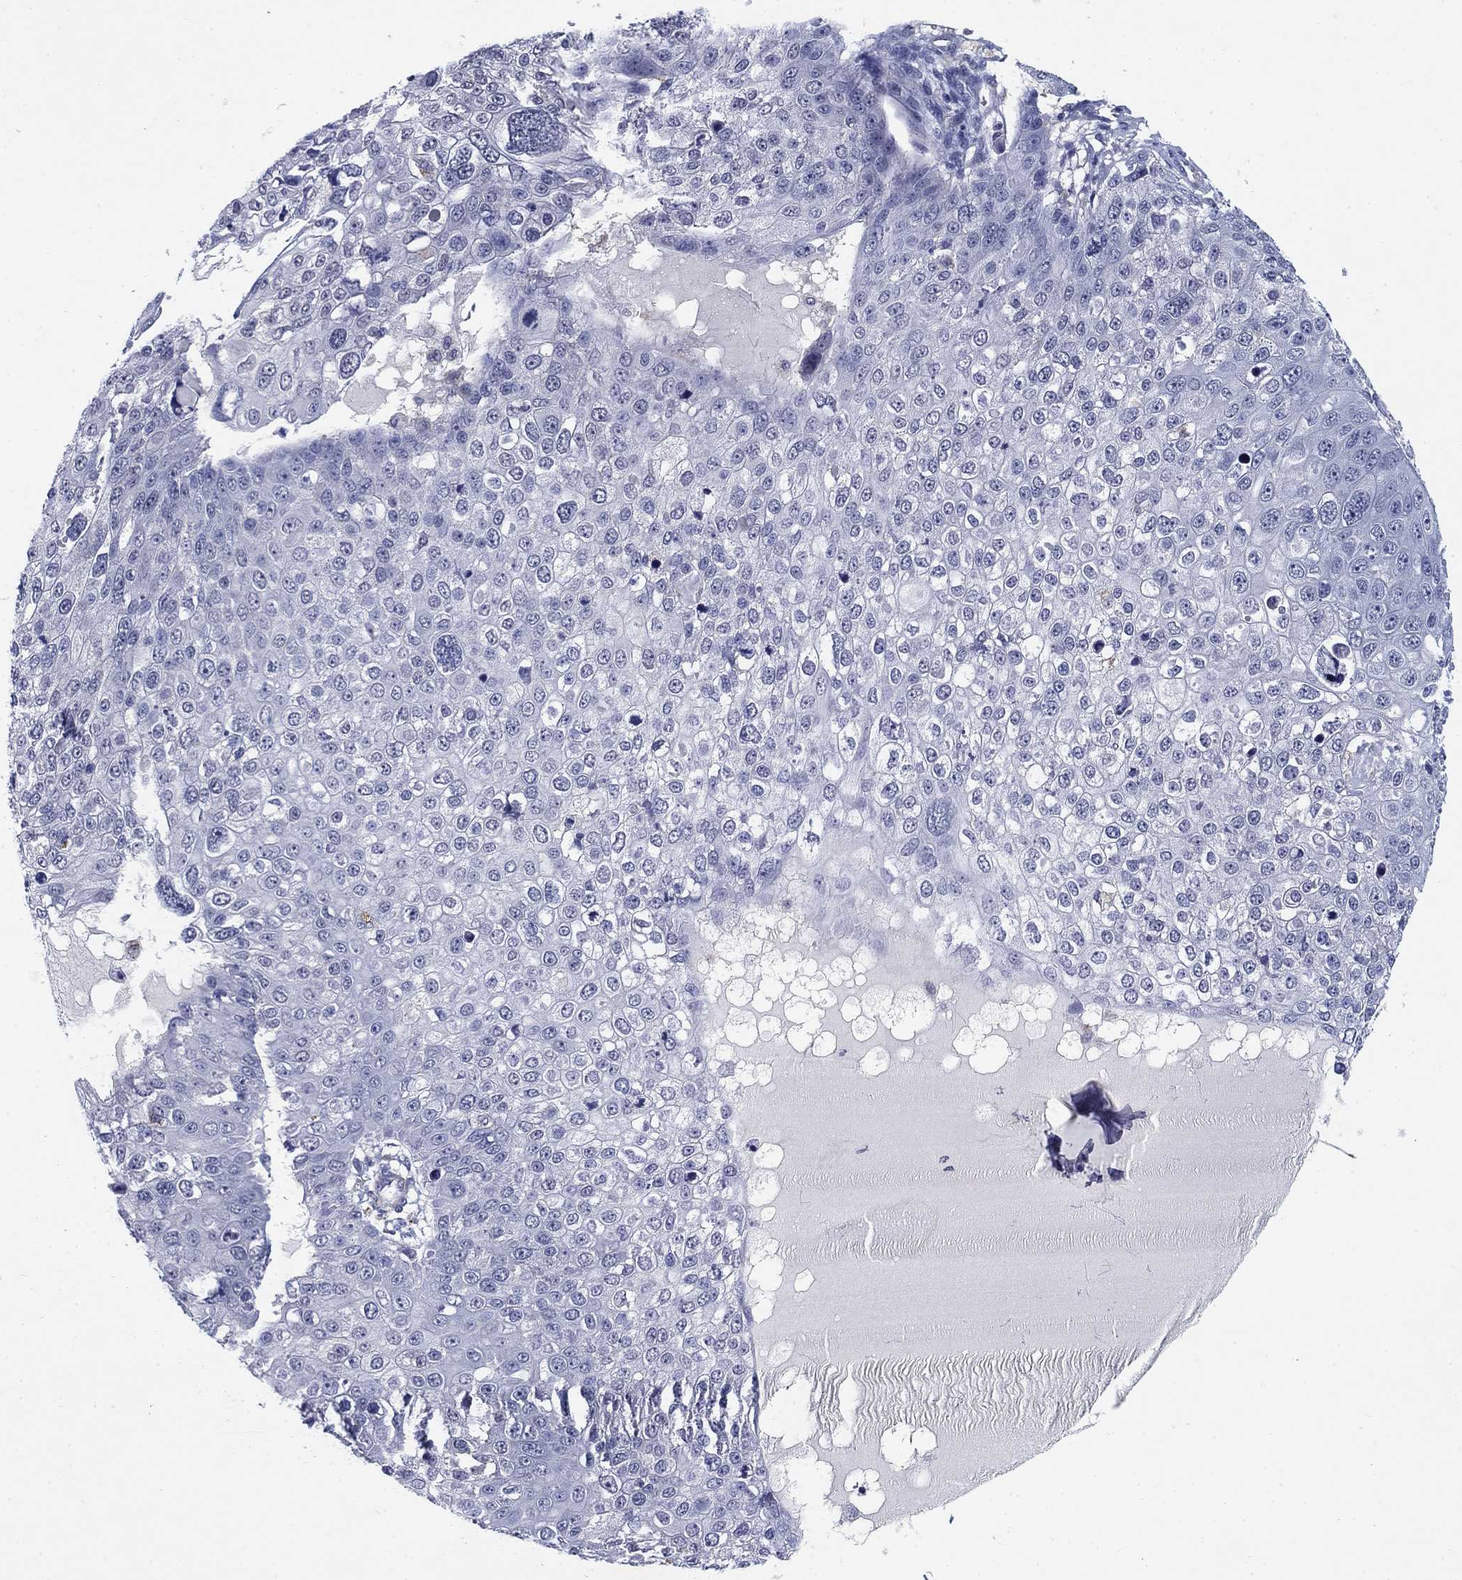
{"staining": {"intensity": "negative", "quantity": "none", "location": "none"}, "tissue": "skin cancer", "cell_type": "Tumor cells", "image_type": "cancer", "snomed": [{"axis": "morphology", "description": "Squamous cell carcinoma, NOS"}, {"axis": "topography", "description": "Skin"}], "caption": "There is no significant positivity in tumor cells of squamous cell carcinoma (skin).", "gene": "OTUB2", "patient": {"sex": "male", "age": 71}}